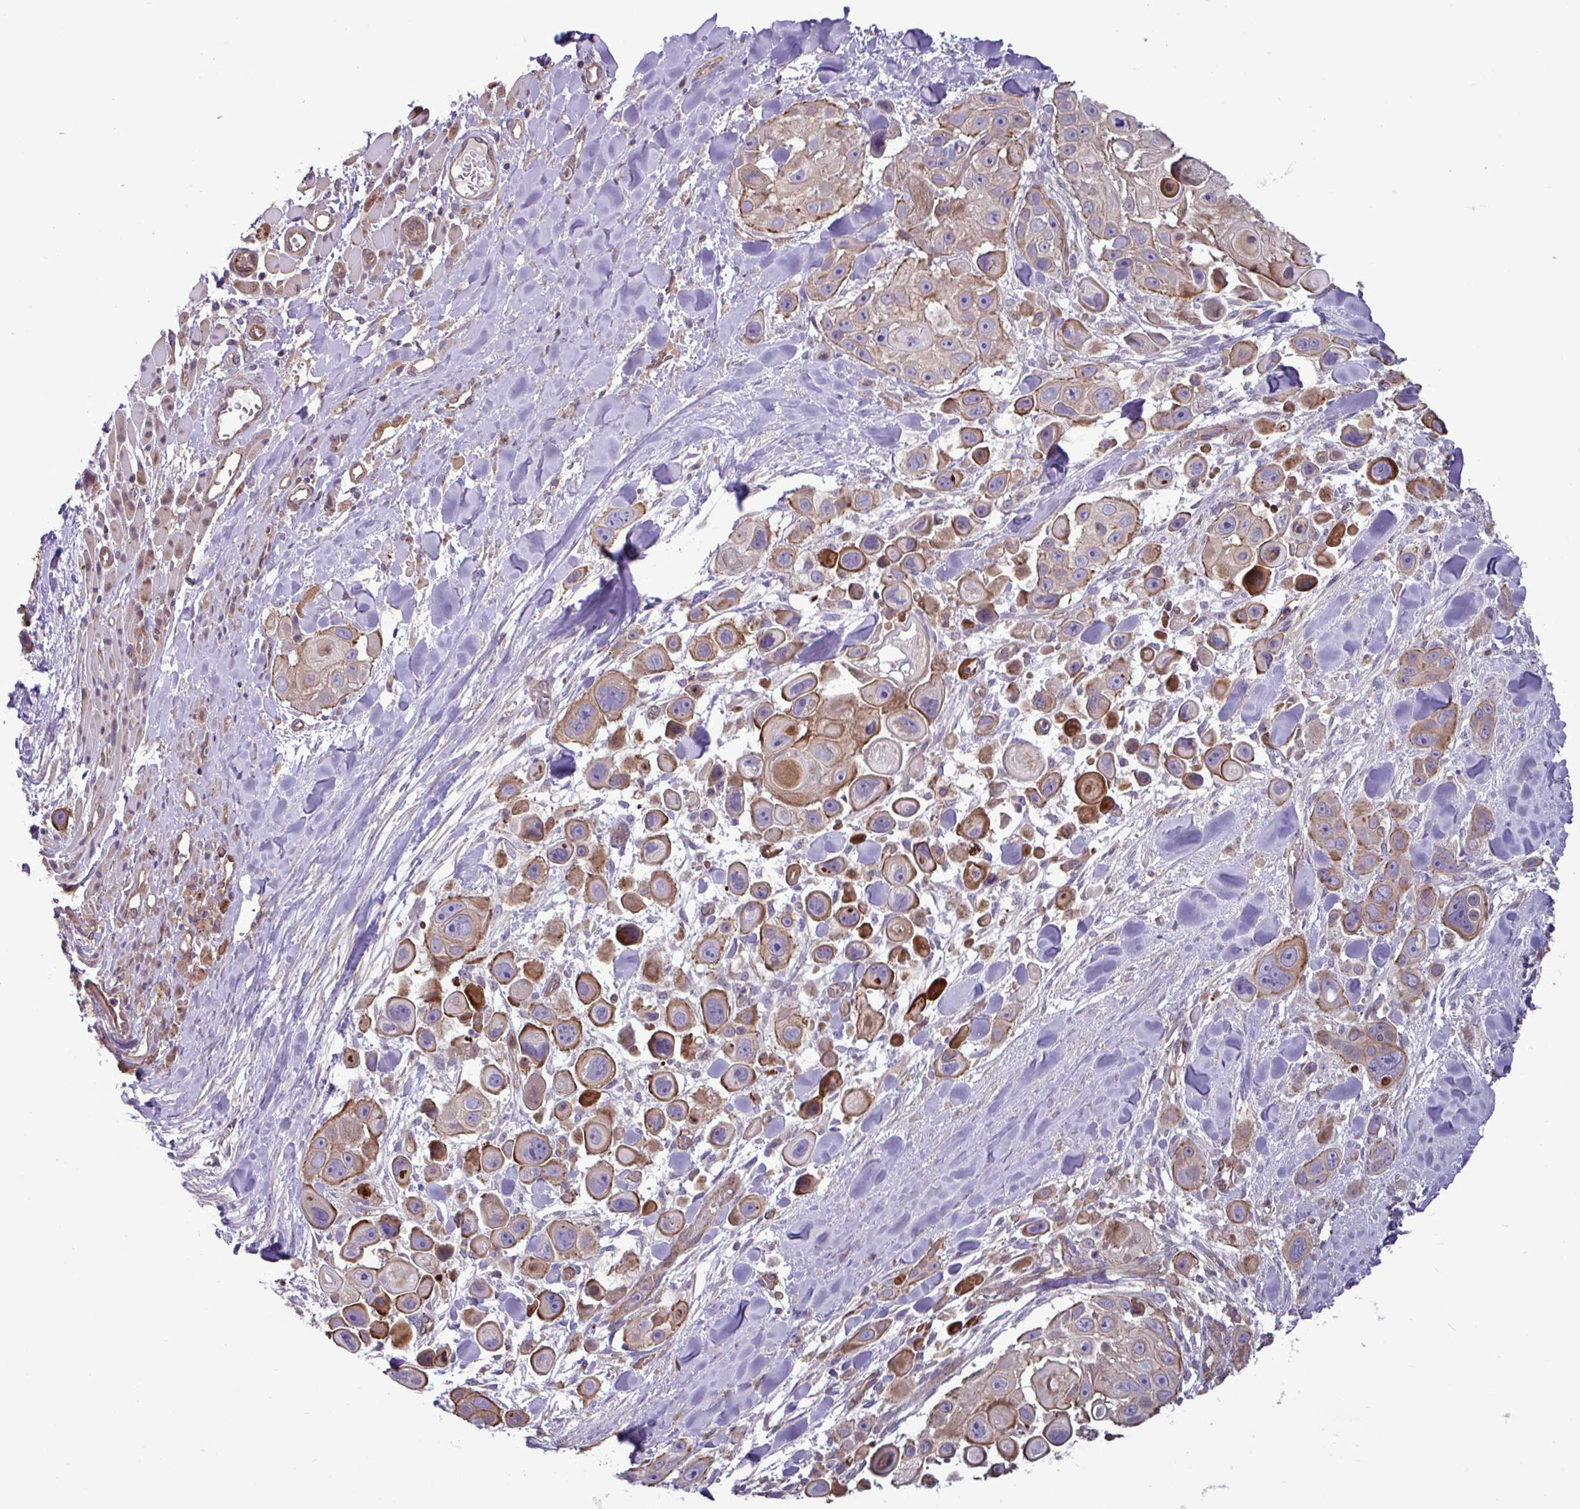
{"staining": {"intensity": "strong", "quantity": ">75%", "location": "cytoplasmic/membranous"}, "tissue": "skin cancer", "cell_type": "Tumor cells", "image_type": "cancer", "snomed": [{"axis": "morphology", "description": "Squamous cell carcinoma, NOS"}, {"axis": "topography", "description": "Skin"}], "caption": "There is high levels of strong cytoplasmic/membranous staining in tumor cells of skin cancer (squamous cell carcinoma), as demonstrated by immunohistochemical staining (brown color).", "gene": "GLTP", "patient": {"sex": "male", "age": 67}}